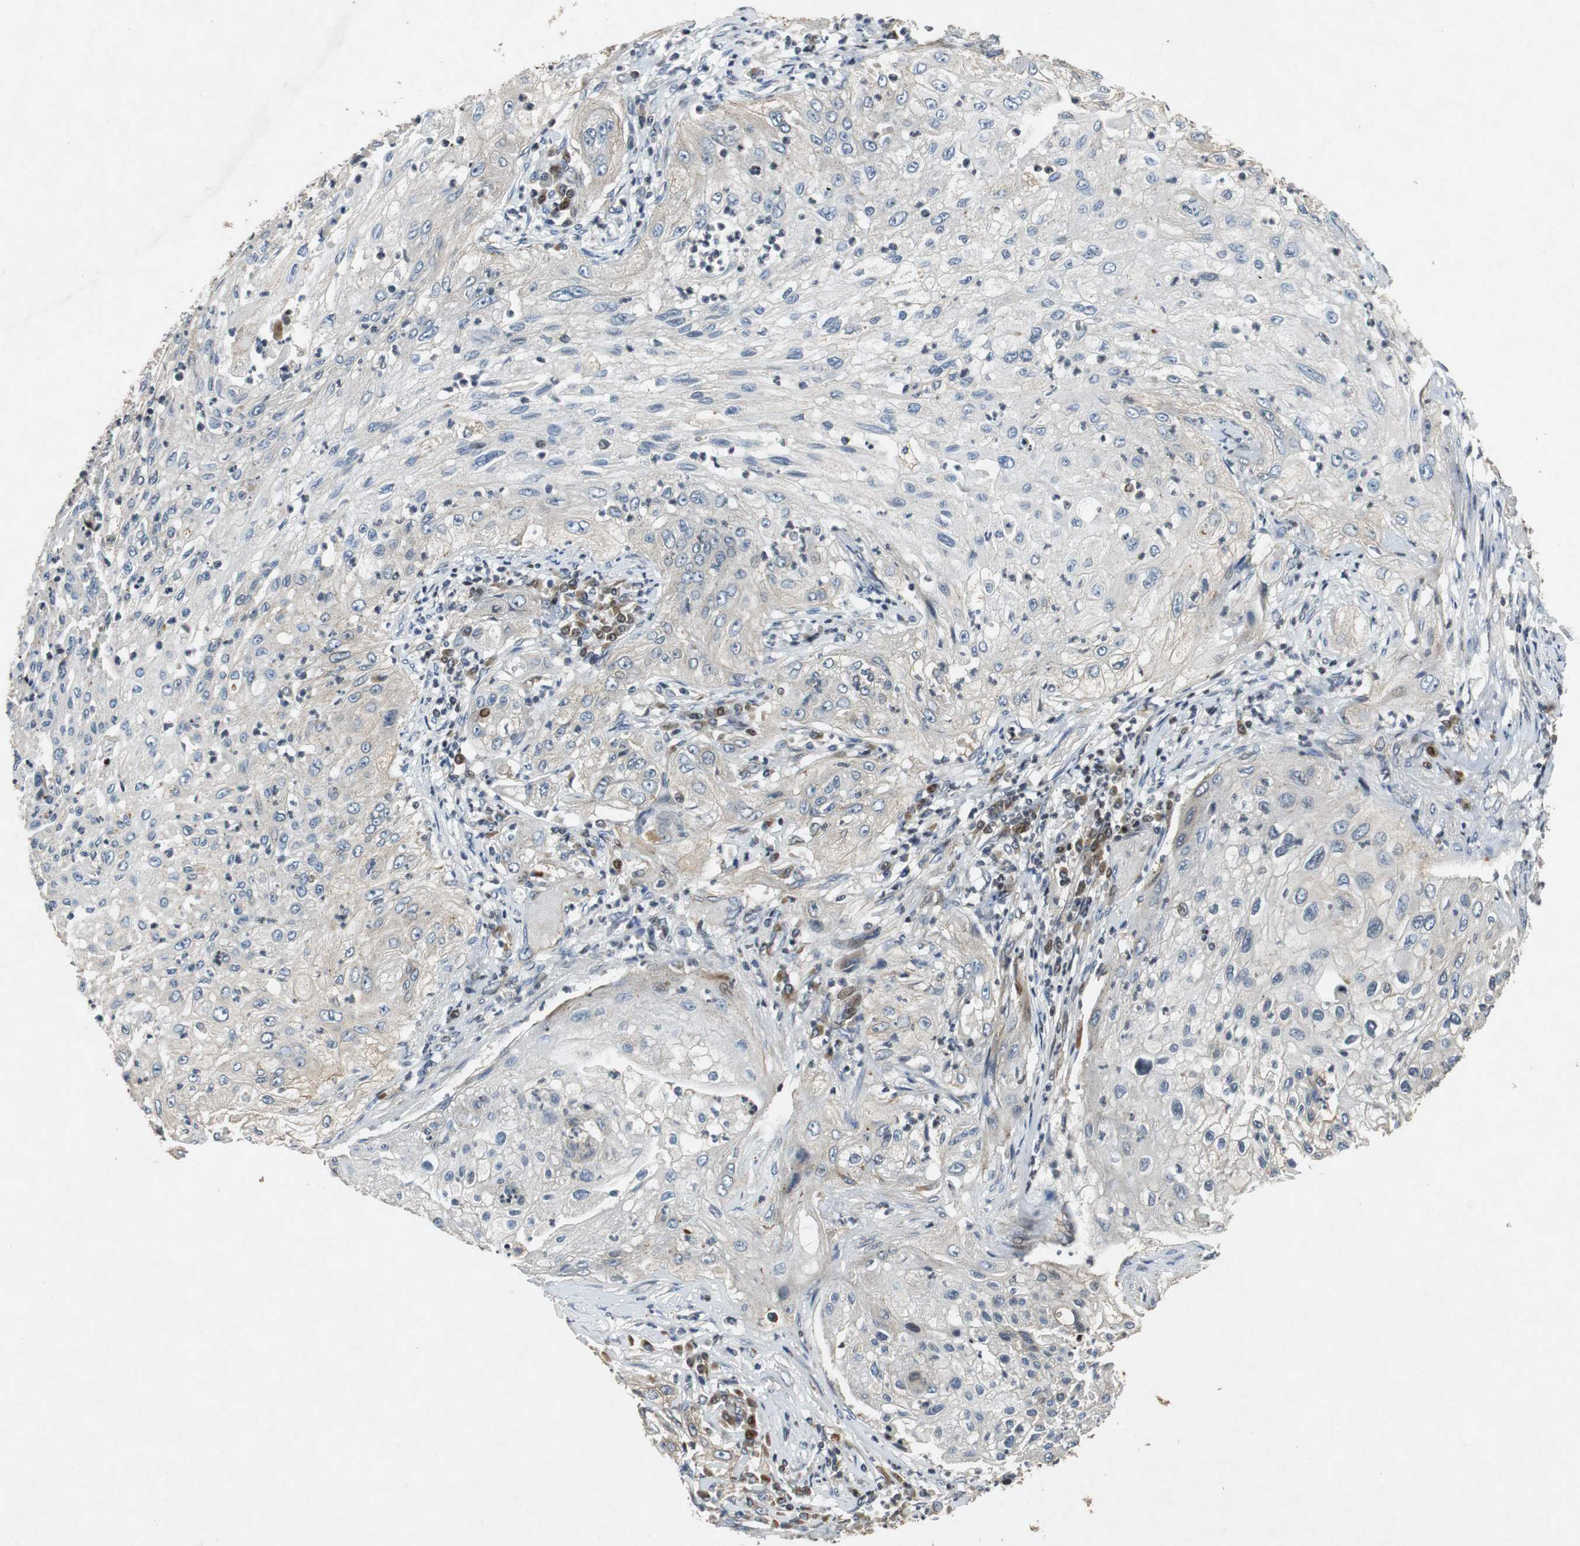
{"staining": {"intensity": "negative", "quantity": "none", "location": "none"}, "tissue": "lung cancer", "cell_type": "Tumor cells", "image_type": "cancer", "snomed": [{"axis": "morphology", "description": "Inflammation, NOS"}, {"axis": "morphology", "description": "Squamous cell carcinoma, NOS"}, {"axis": "topography", "description": "Lymph node"}, {"axis": "topography", "description": "Soft tissue"}, {"axis": "topography", "description": "Lung"}], "caption": "Tumor cells are negative for protein expression in human lung squamous cell carcinoma. Nuclei are stained in blue.", "gene": "TUBA4A", "patient": {"sex": "male", "age": 66}}